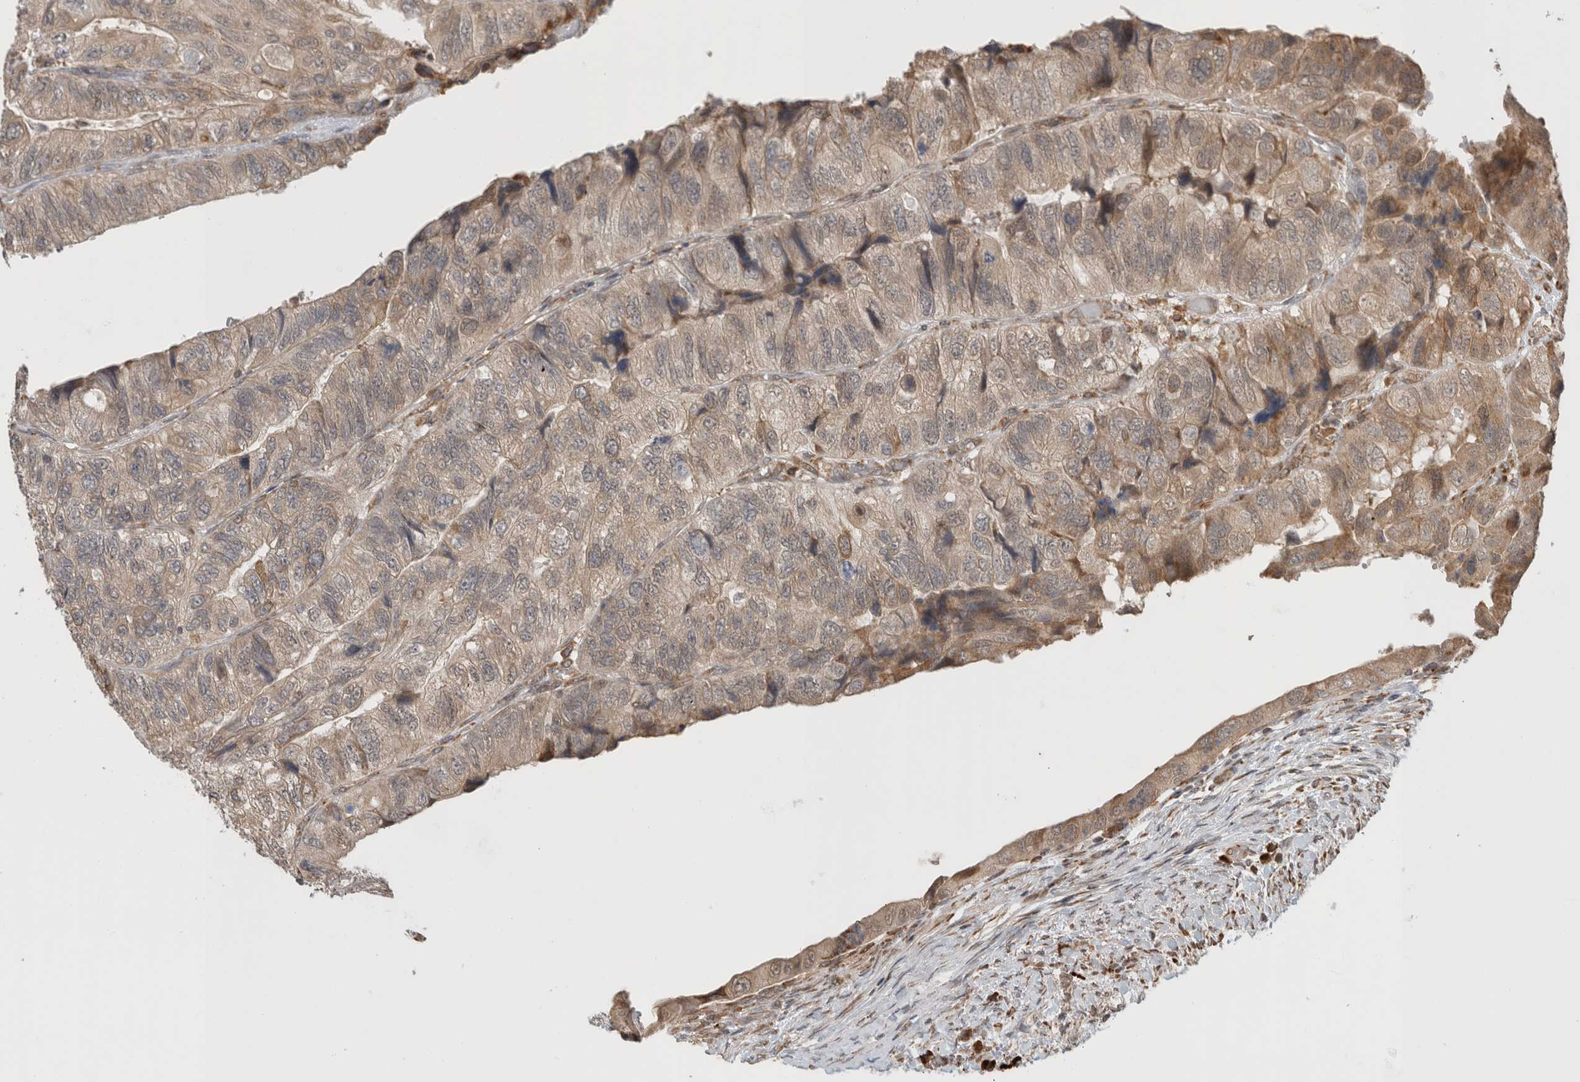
{"staining": {"intensity": "weak", "quantity": ">75%", "location": "cytoplasmic/membranous"}, "tissue": "colorectal cancer", "cell_type": "Tumor cells", "image_type": "cancer", "snomed": [{"axis": "morphology", "description": "Adenocarcinoma, NOS"}, {"axis": "topography", "description": "Rectum"}], "caption": "The image exhibits a brown stain indicating the presence of a protein in the cytoplasmic/membranous of tumor cells in adenocarcinoma (colorectal).", "gene": "MS4A7", "patient": {"sex": "male", "age": 63}}